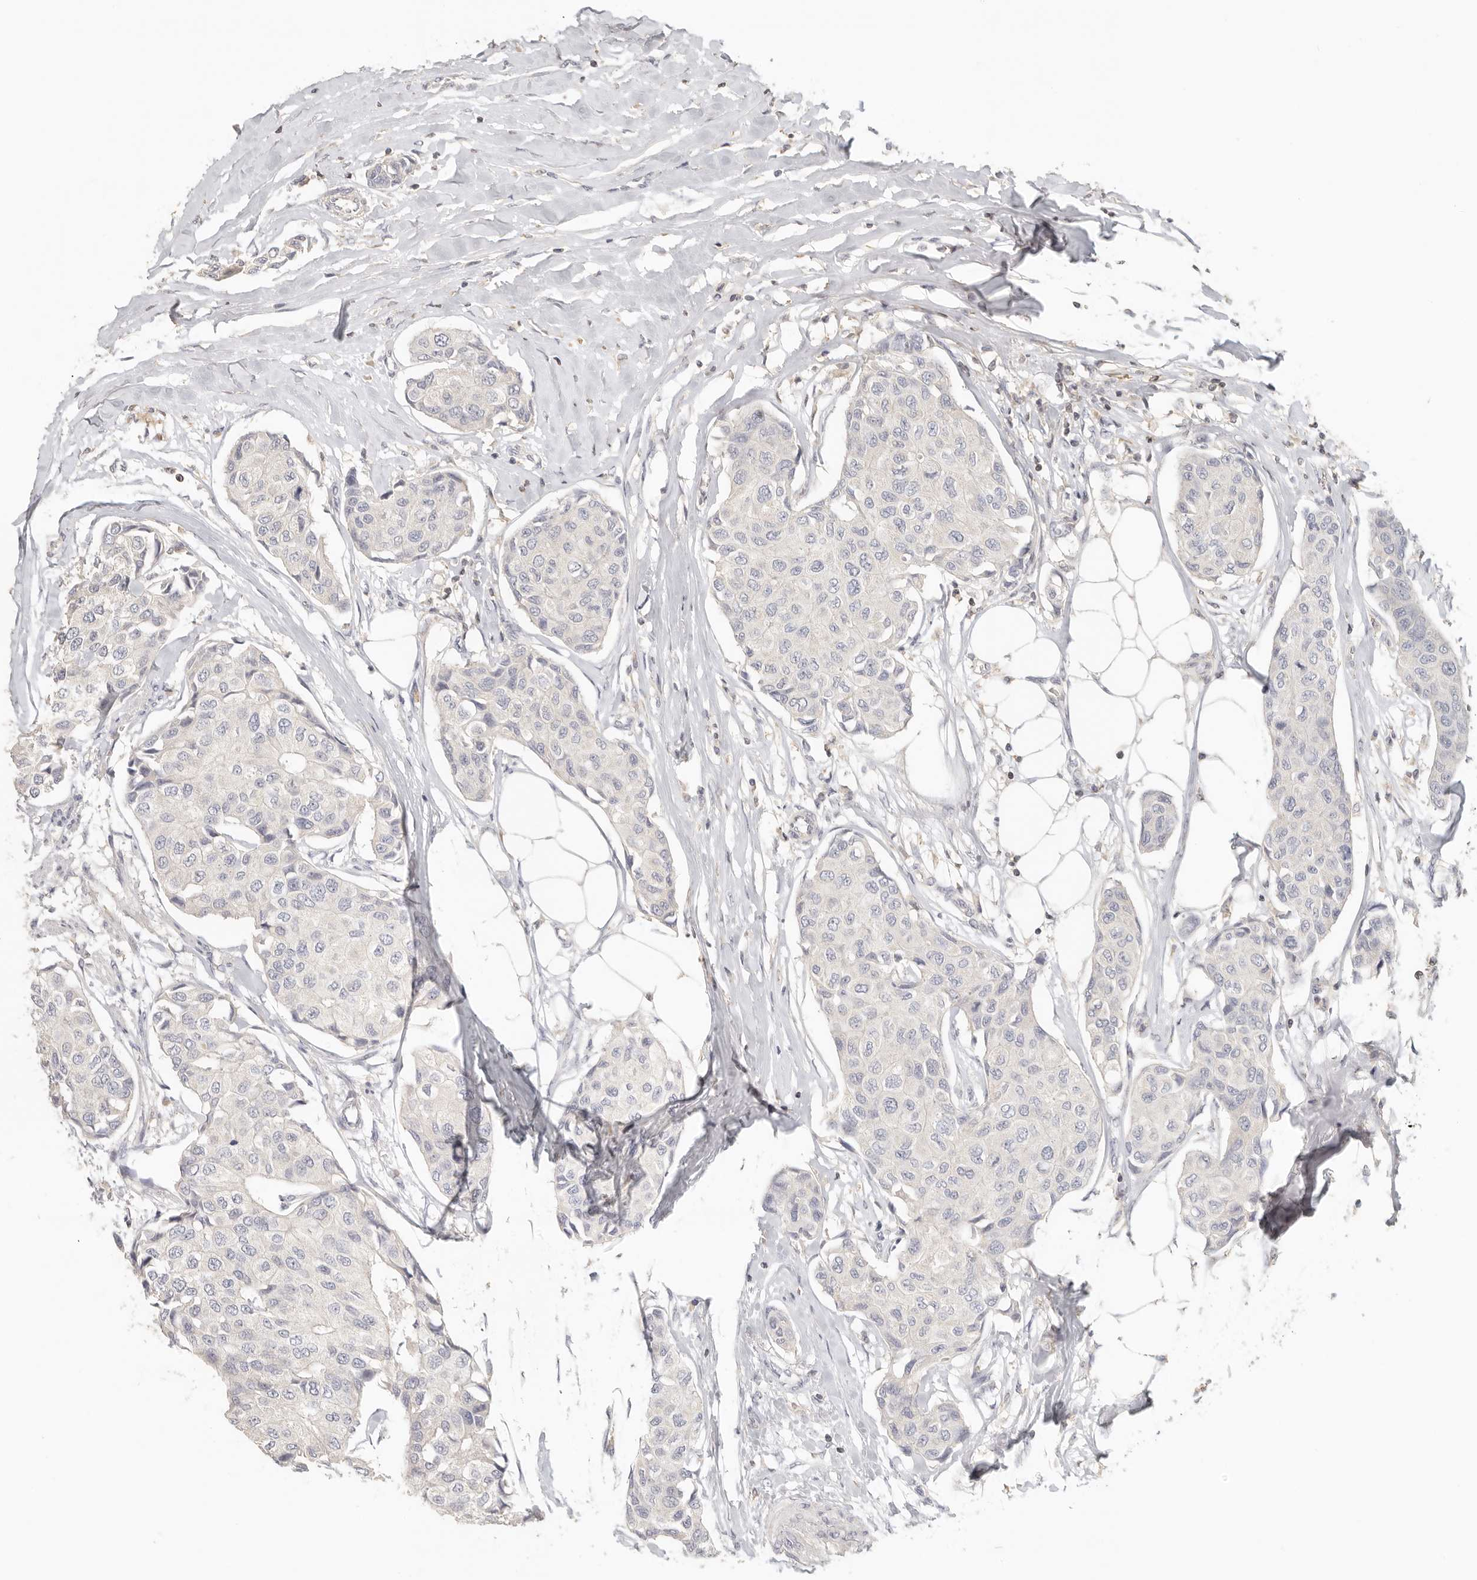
{"staining": {"intensity": "negative", "quantity": "none", "location": "none"}, "tissue": "breast cancer", "cell_type": "Tumor cells", "image_type": "cancer", "snomed": [{"axis": "morphology", "description": "Duct carcinoma"}, {"axis": "topography", "description": "Breast"}], "caption": "The micrograph reveals no significant positivity in tumor cells of breast cancer.", "gene": "CSK", "patient": {"sex": "female", "age": 80}}